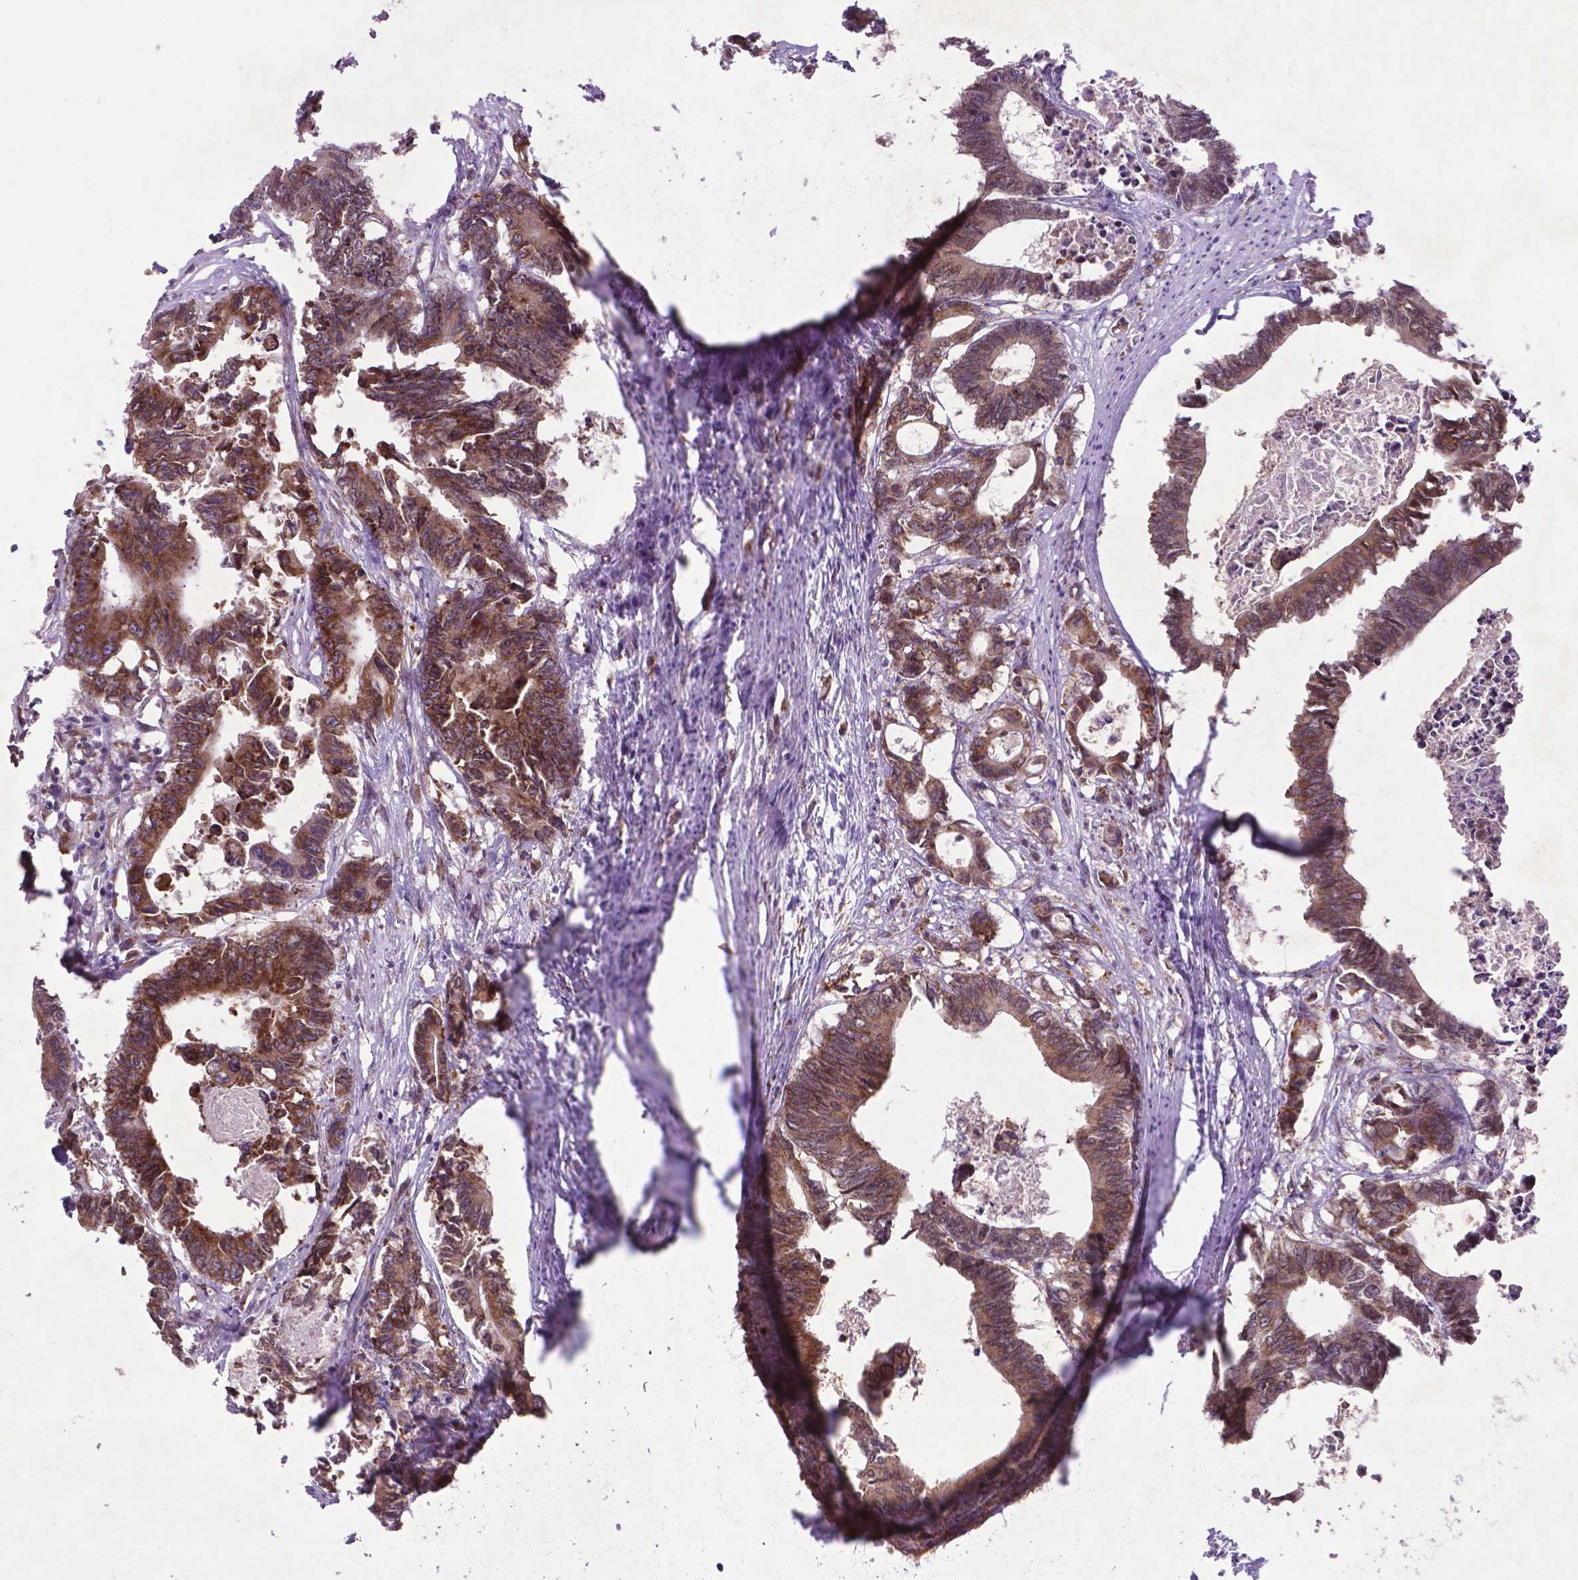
{"staining": {"intensity": "moderate", "quantity": ">75%", "location": "cytoplasmic/membranous"}, "tissue": "colorectal cancer", "cell_type": "Tumor cells", "image_type": "cancer", "snomed": [{"axis": "morphology", "description": "Adenocarcinoma, NOS"}, {"axis": "topography", "description": "Rectum"}], "caption": "Adenocarcinoma (colorectal) stained with a protein marker shows moderate staining in tumor cells.", "gene": "WDR83OS", "patient": {"sex": "male", "age": 54}}